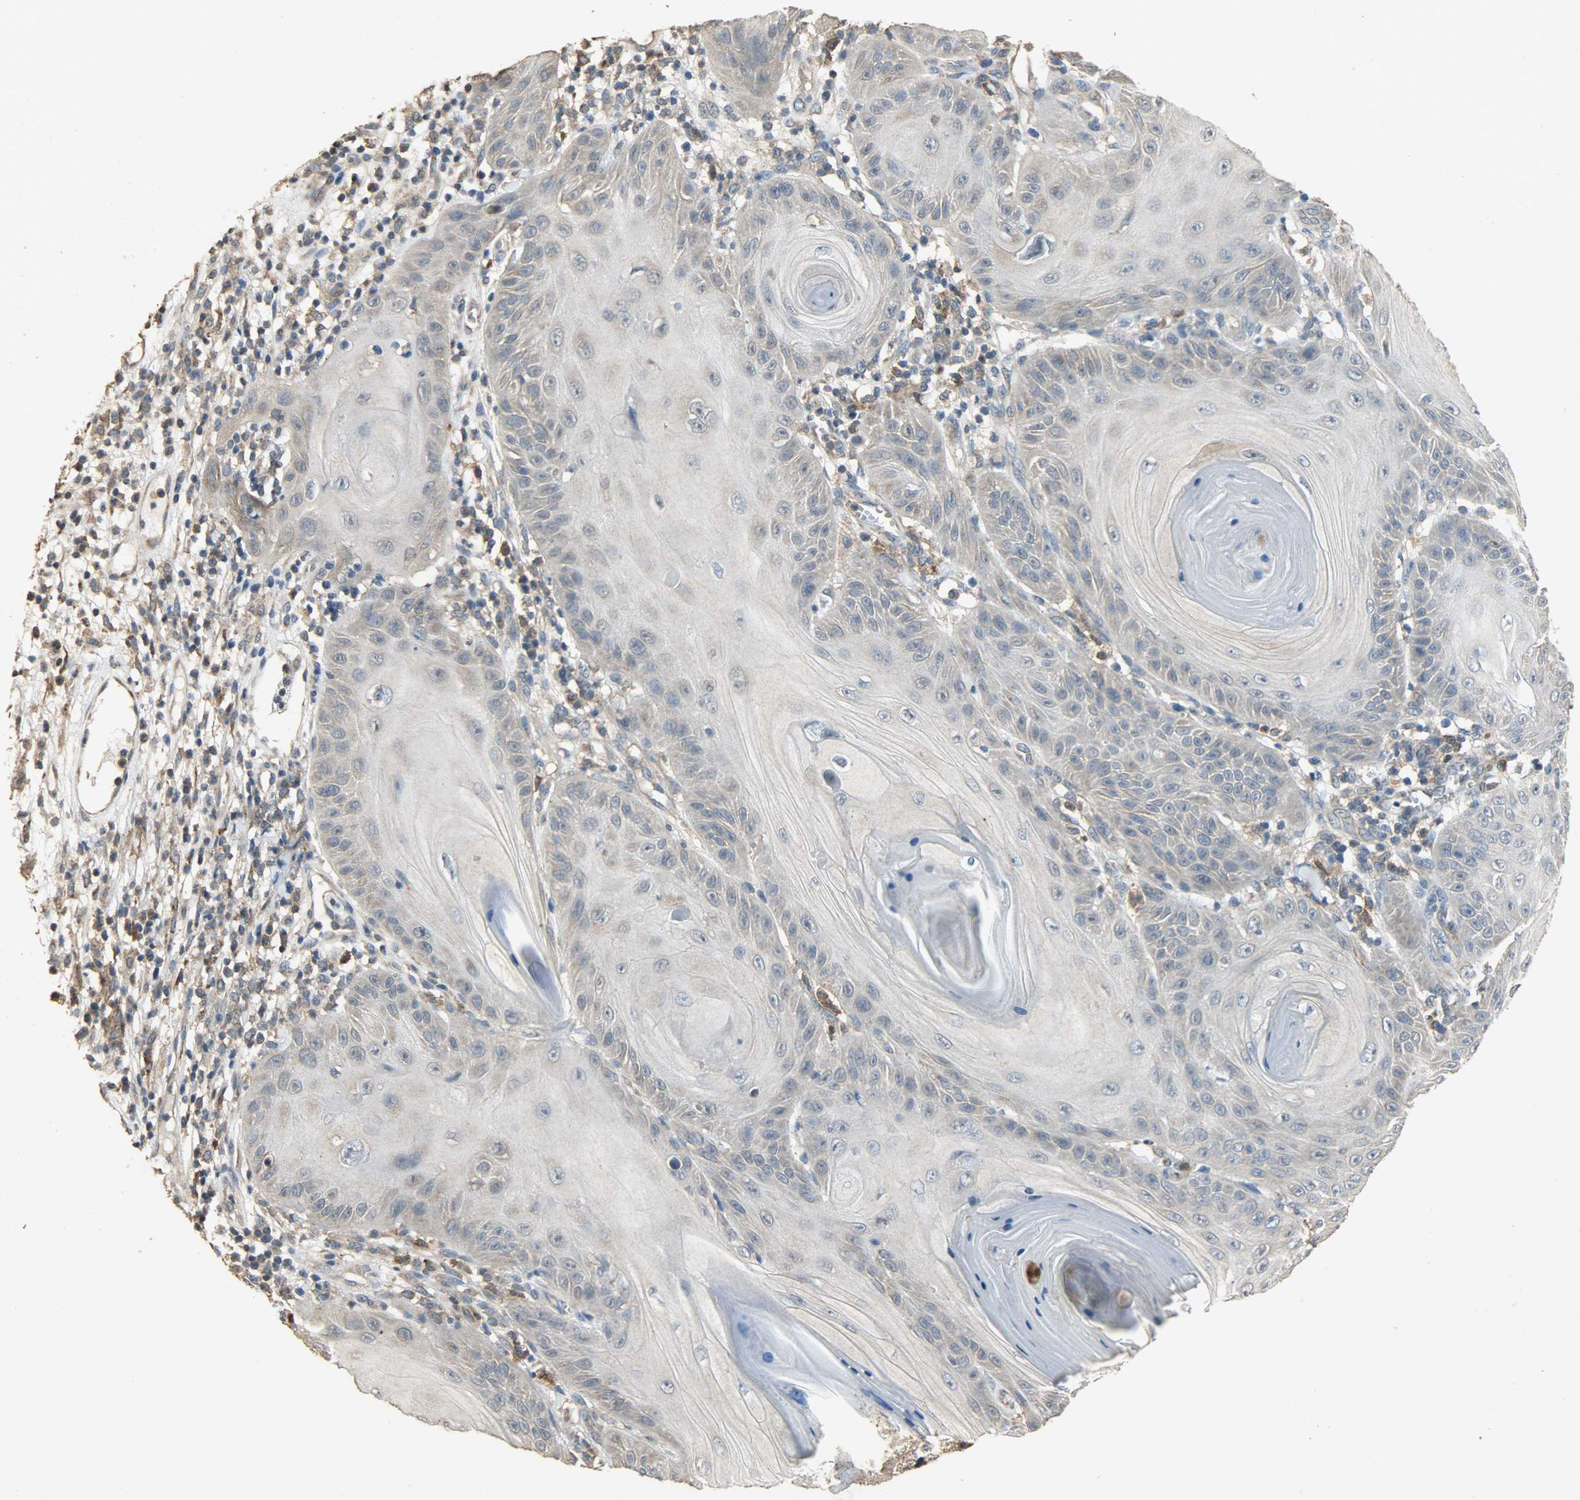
{"staining": {"intensity": "weak", "quantity": "25%-75%", "location": "cytoplasmic/membranous"}, "tissue": "skin cancer", "cell_type": "Tumor cells", "image_type": "cancer", "snomed": [{"axis": "morphology", "description": "Squamous cell carcinoma, NOS"}, {"axis": "topography", "description": "Skin"}], "caption": "Human squamous cell carcinoma (skin) stained with a protein marker displays weak staining in tumor cells.", "gene": "CDKN2C", "patient": {"sex": "female", "age": 78}}